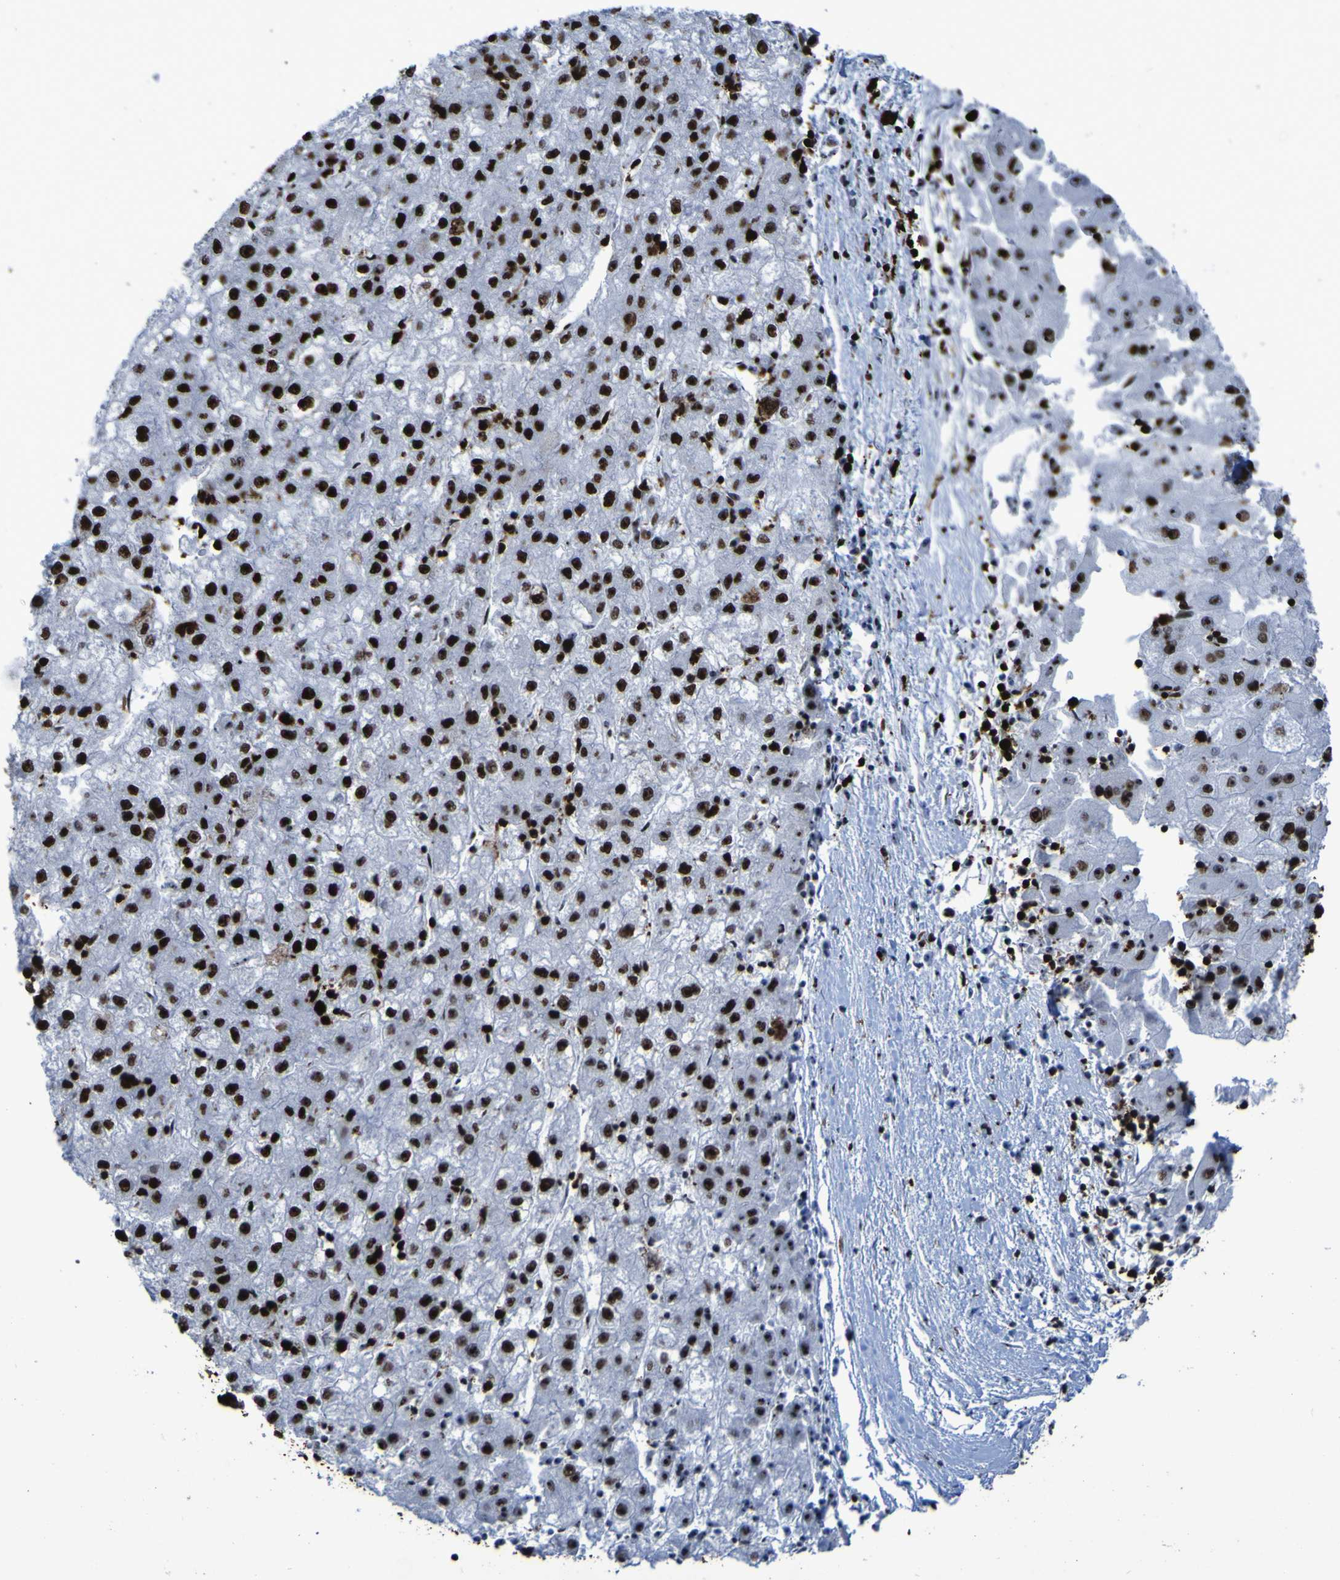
{"staining": {"intensity": "strong", "quantity": ">75%", "location": "nuclear"}, "tissue": "liver cancer", "cell_type": "Tumor cells", "image_type": "cancer", "snomed": [{"axis": "morphology", "description": "Carcinoma, Hepatocellular, NOS"}, {"axis": "topography", "description": "Liver"}], "caption": "This is an image of immunohistochemistry (IHC) staining of liver cancer, which shows strong staining in the nuclear of tumor cells.", "gene": "NPM1", "patient": {"sex": "male", "age": 72}}